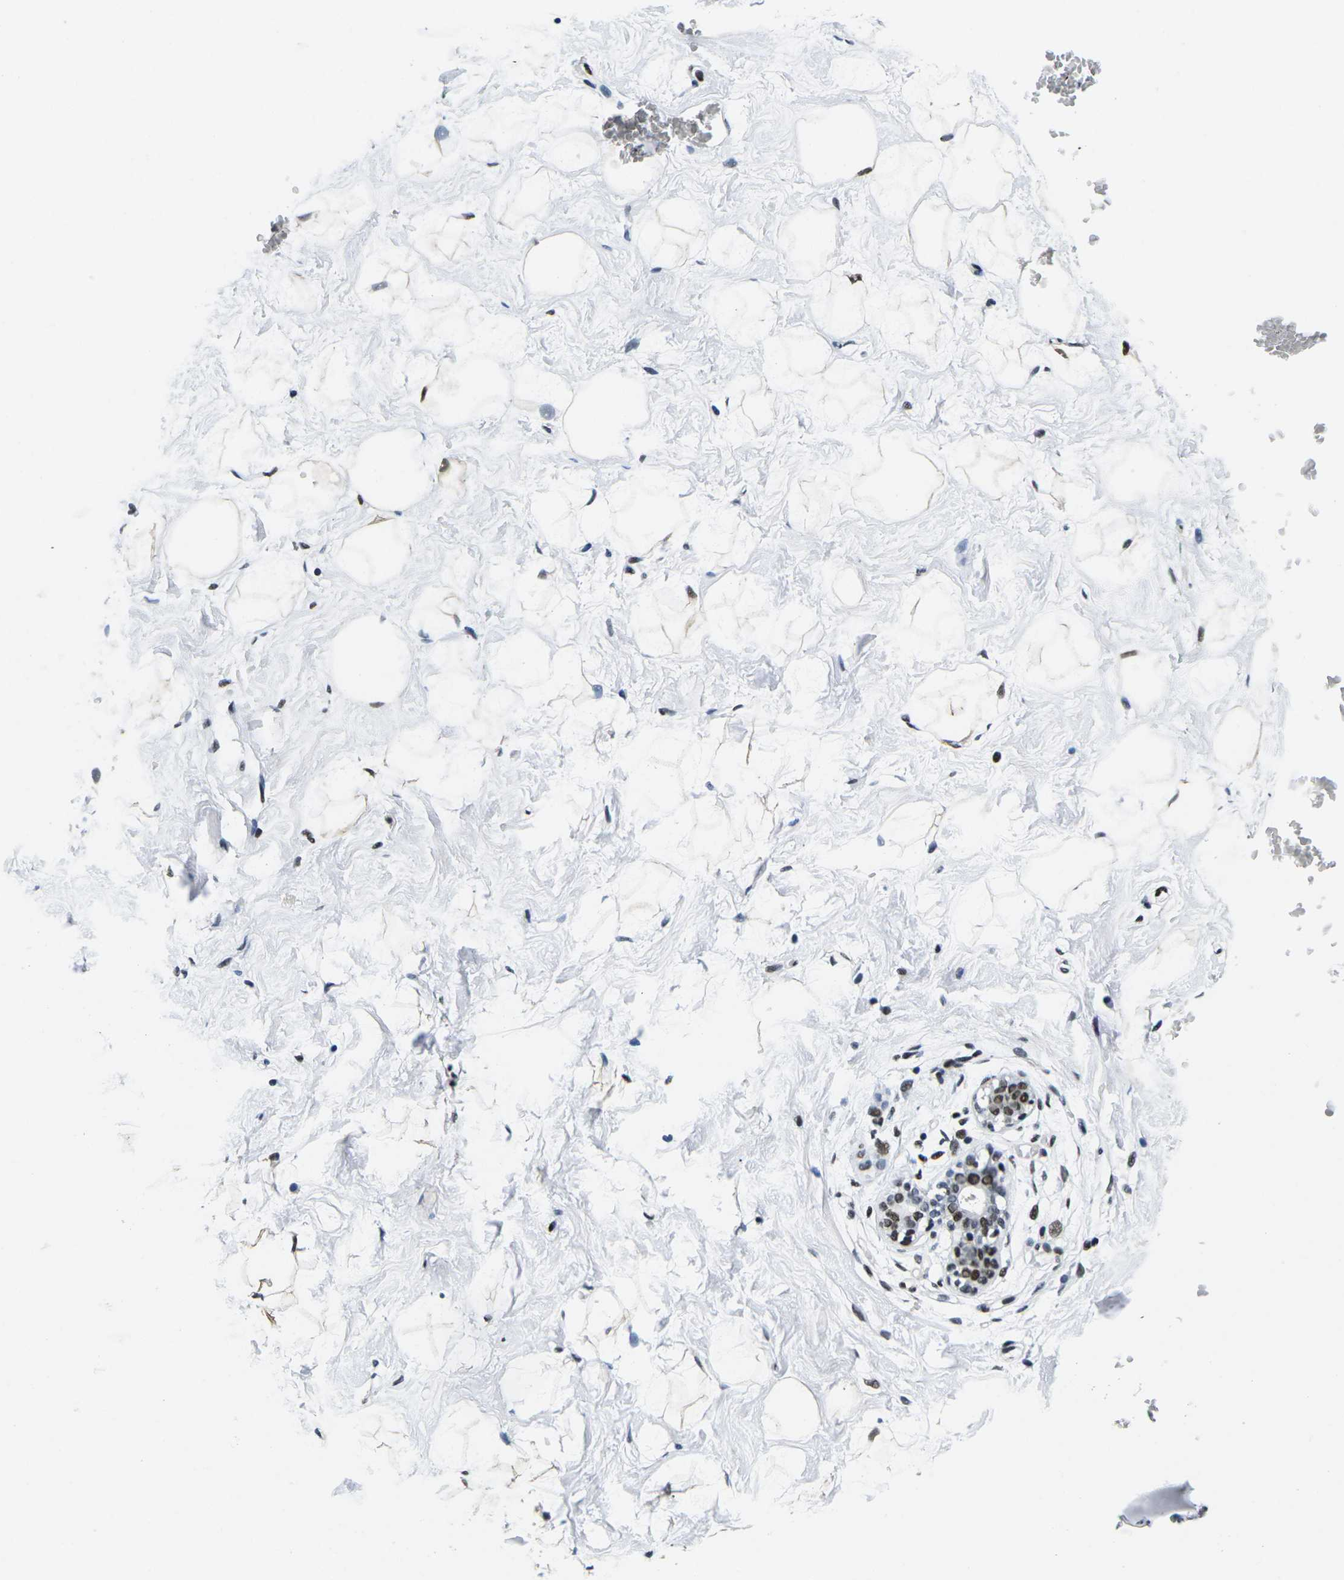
{"staining": {"intensity": "moderate", "quantity": ">75%", "location": "nuclear"}, "tissue": "breast", "cell_type": "Adipocytes", "image_type": "normal", "snomed": [{"axis": "morphology", "description": "Normal tissue, NOS"}, {"axis": "topography", "description": "Breast"}], "caption": "Unremarkable breast exhibits moderate nuclear expression in approximately >75% of adipocytes.", "gene": "ATF1", "patient": {"sex": "female", "age": 23}}